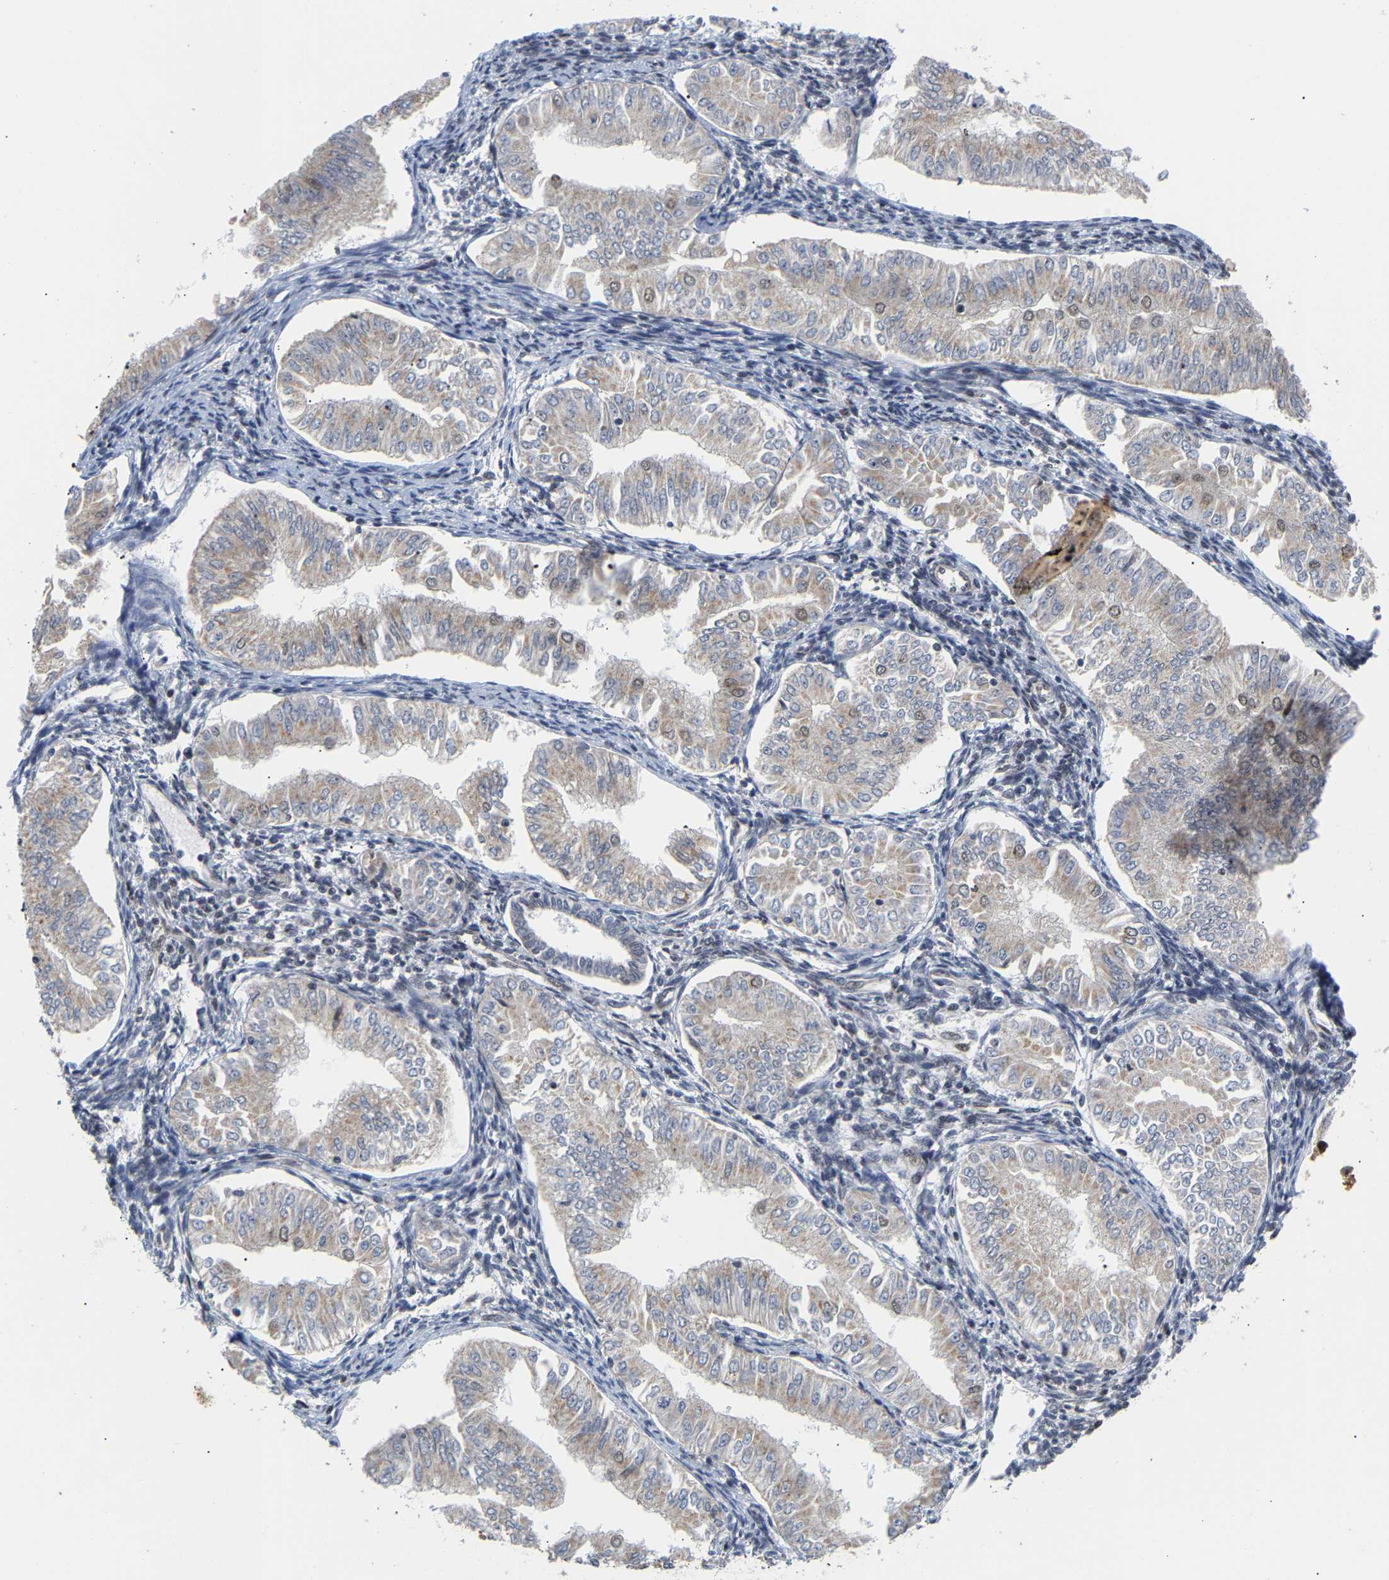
{"staining": {"intensity": "weak", "quantity": ">75%", "location": "cytoplasmic/membranous"}, "tissue": "endometrial cancer", "cell_type": "Tumor cells", "image_type": "cancer", "snomed": [{"axis": "morphology", "description": "Normal tissue, NOS"}, {"axis": "morphology", "description": "Adenocarcinoma, NOS"}, {"axis": "topography", "description": "Endometrium"}], "caption": "This histopathology image displays endometrial cancer (adenocarcinoma) stained with immunohistochemistry to label a protein in brown. The cytoplasmic/membranous of tumor cells show weak positivity for the protein. Nuclei are counter-stained blue.", "gene": "PCNT", "patient": {"sex": "female", "age": 53}}